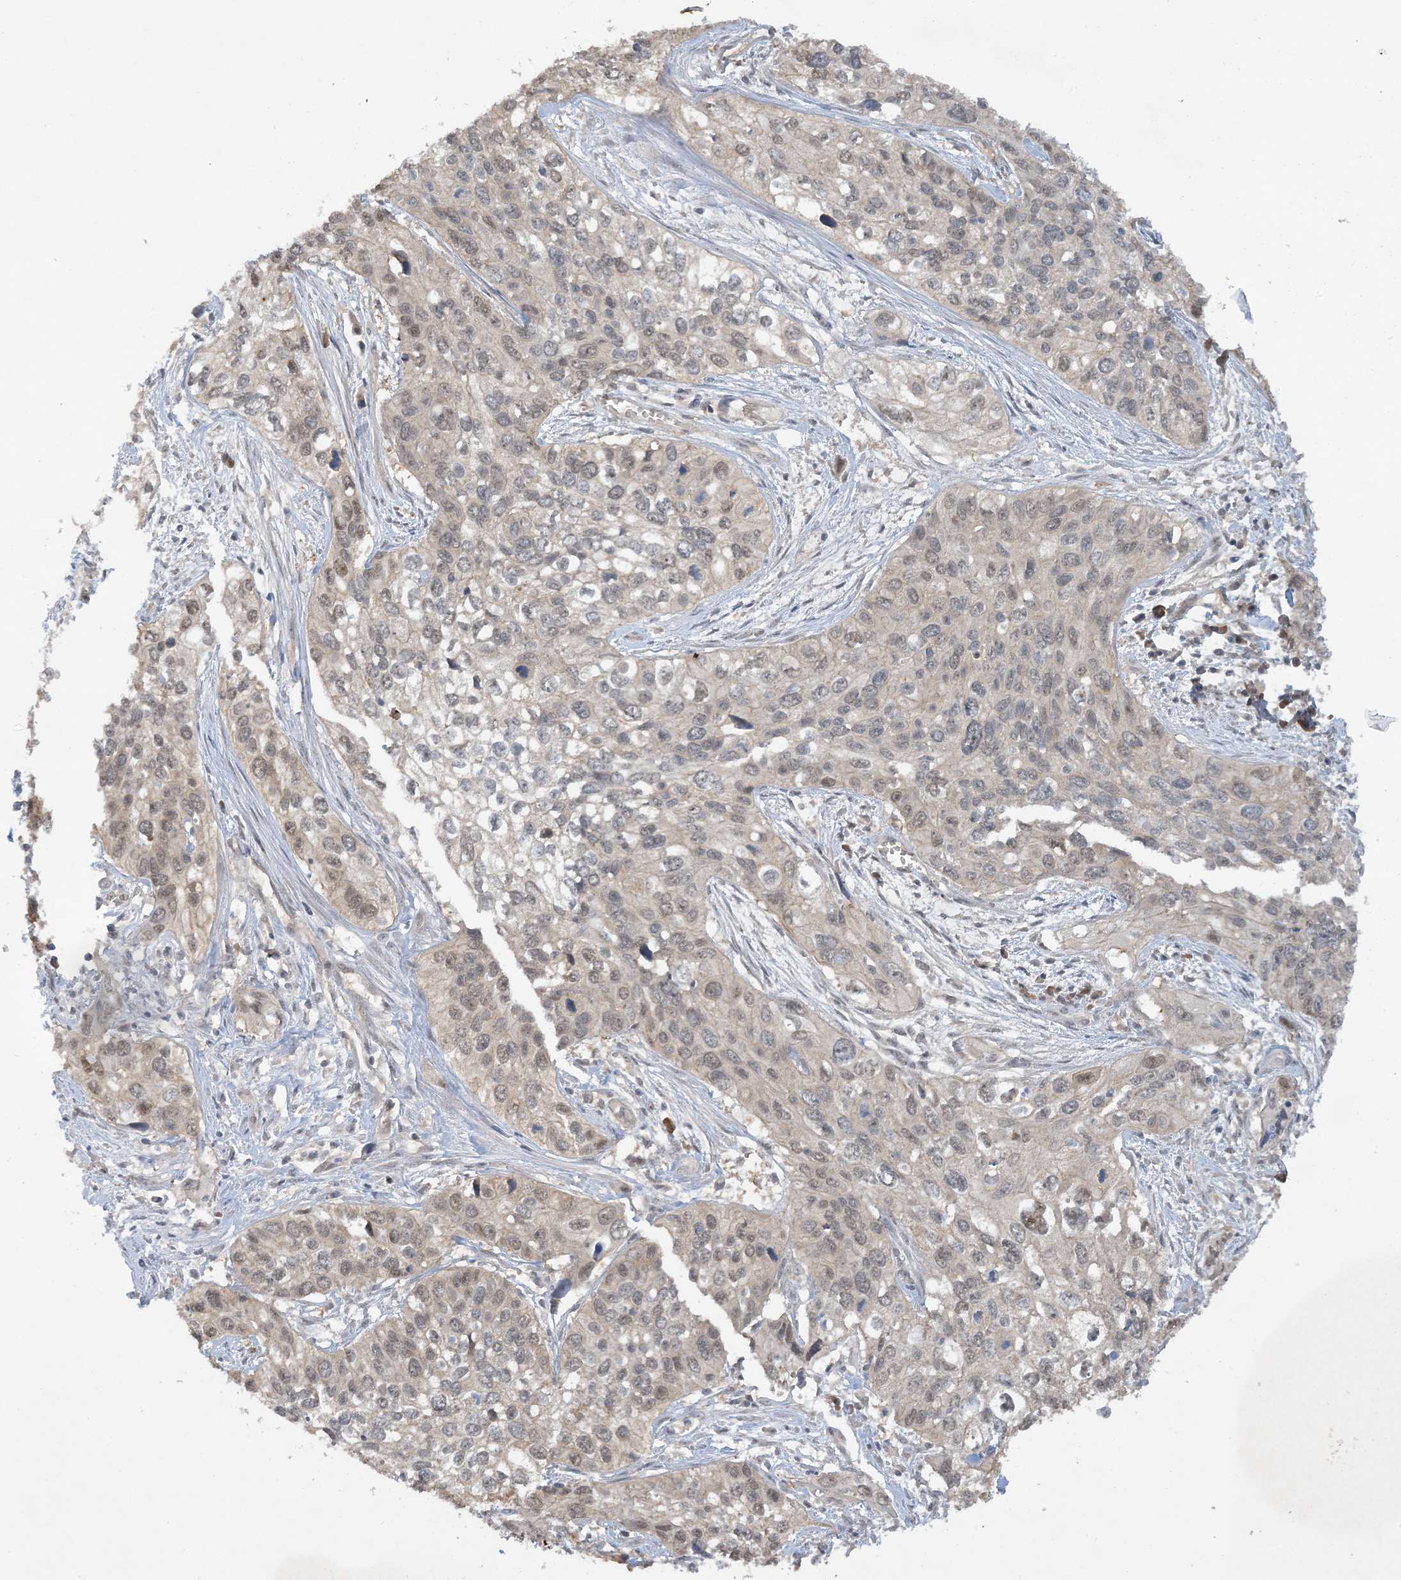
{"staining": {"intensity": "weak", "quantity": "25%-75%", "location": "nuclear"}, "tissue": "cervical cancer", "cell_type": "Tumor cells", "image_type": "cancer", "snomed": [{"axis": "morphology", "description": "Squamous cell carcinoma, NOS"}, {"axis": "topography", "description": "Cervix"}], "caption": "This photomicrograph demonstrates immunohistochemistry staining of cervical squamous cell carcinoma, with low weak nuclear positivity in about 25%-75% of tumor cells.", "gene": "UBE2E1", "patient": {"sex": "female", "age": 55}}